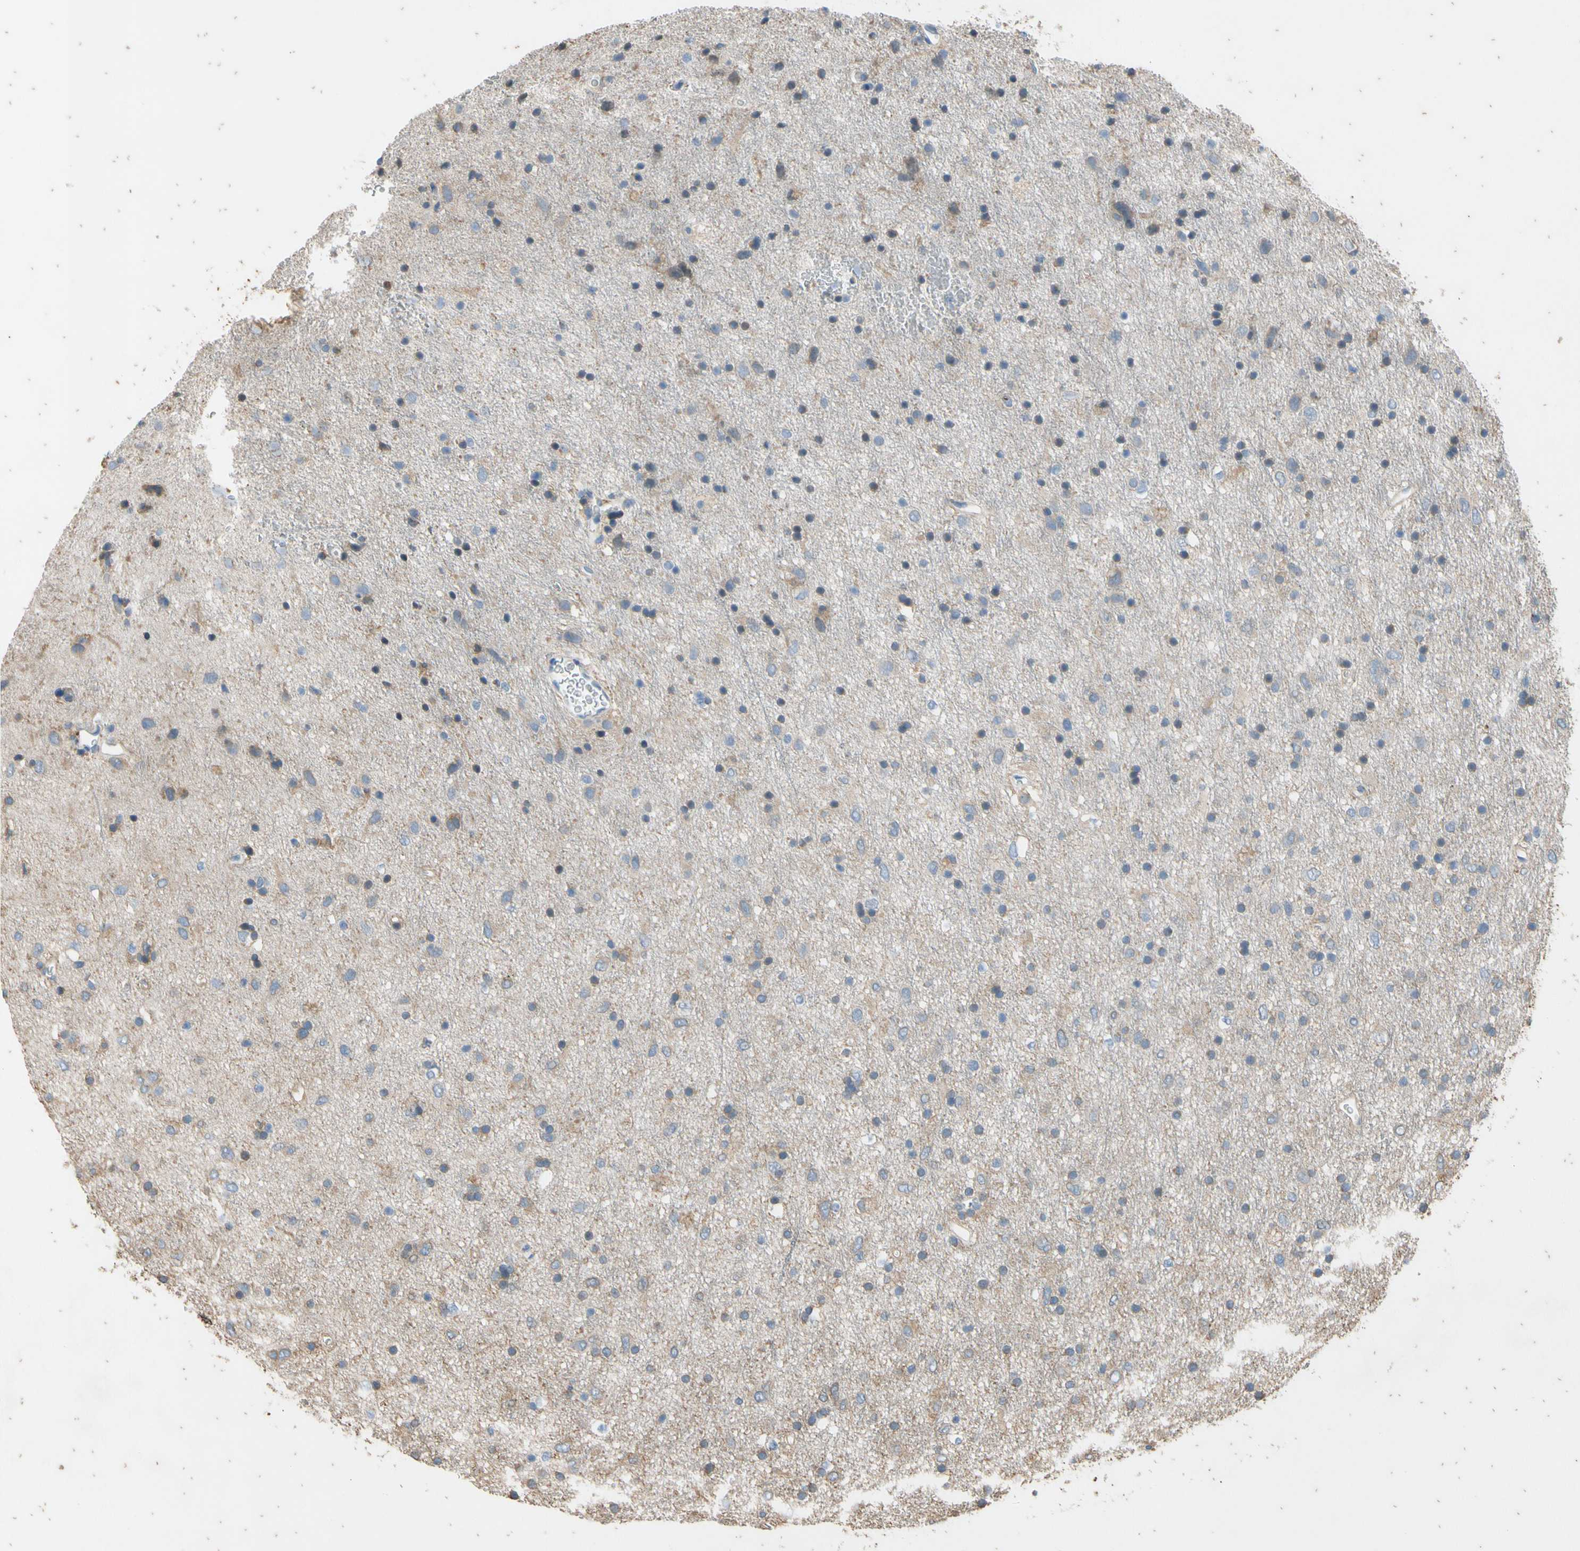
{"staining": {"intensity": "weak", "quantity": "<25%", "location": "cytoplasmic/membranous"}, "tissue": "glioma", "cell_type": "Tumor cells", "image_type": "cancer", "snomed": [{"axis": "morphology", "description": "Glioma, malignant, Low grade"}, {"axis": "topography", "description": "Brain"}], "caption": "An immunohistochemistry (IHC) photomicrograph of glioma is shown. There is no staining in tumor cells of glioma.", "gene": "TBX21", "patient": {"sex": "male", "age": 77}}